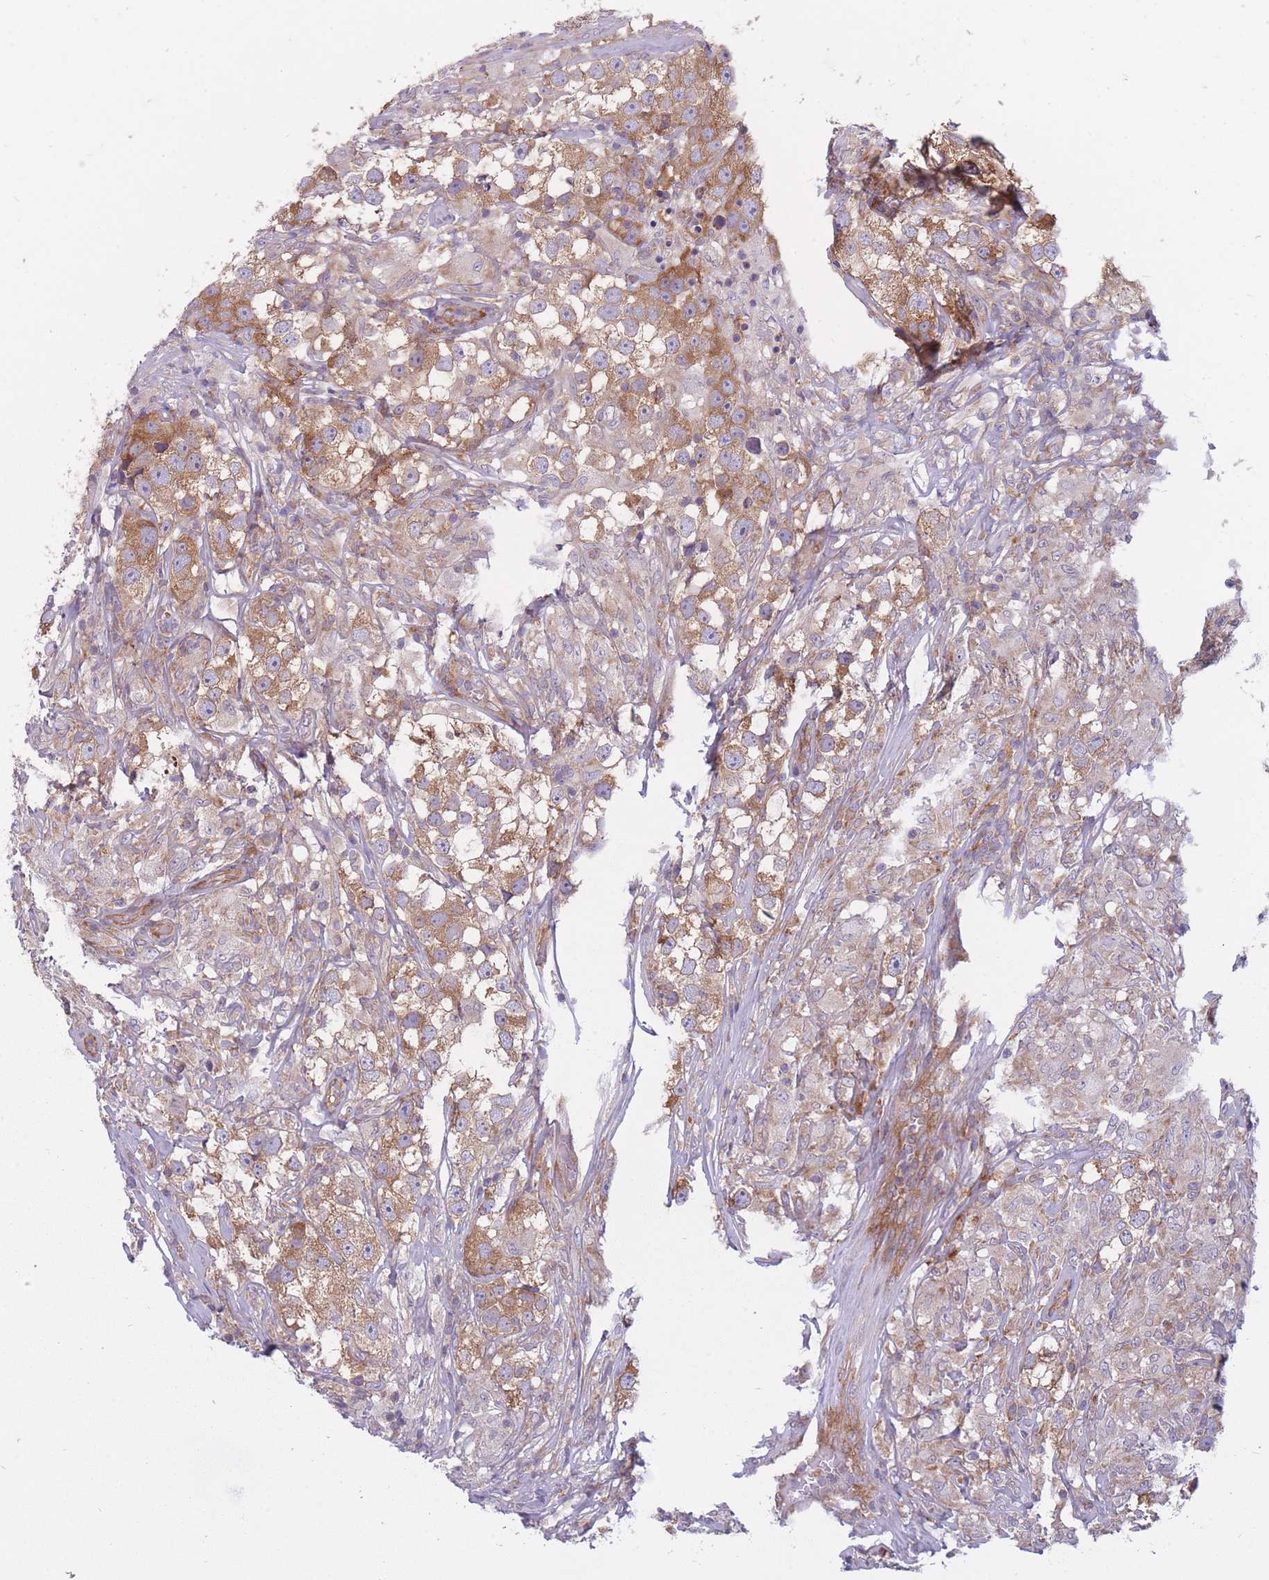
{"staining": {"intensity": "moderate", "quantity": ">75%", "location": "cytoplasmic/membranous"}, "tissue": "testis cancer", "cell_type": "Tumor cells", "image_type": "cancer", "snomed": [{"axis": "morphology", "description": "Seminoma, NOS"}, {"axis": "topography", "description": "Testis"}], "caption": "A brown stain labels moderate cytoplasmic/membranous staining of a protein in testis cancer tumor cells.", "gene": "CCDC124", "patient": {"sex": "male", "age": 46}}